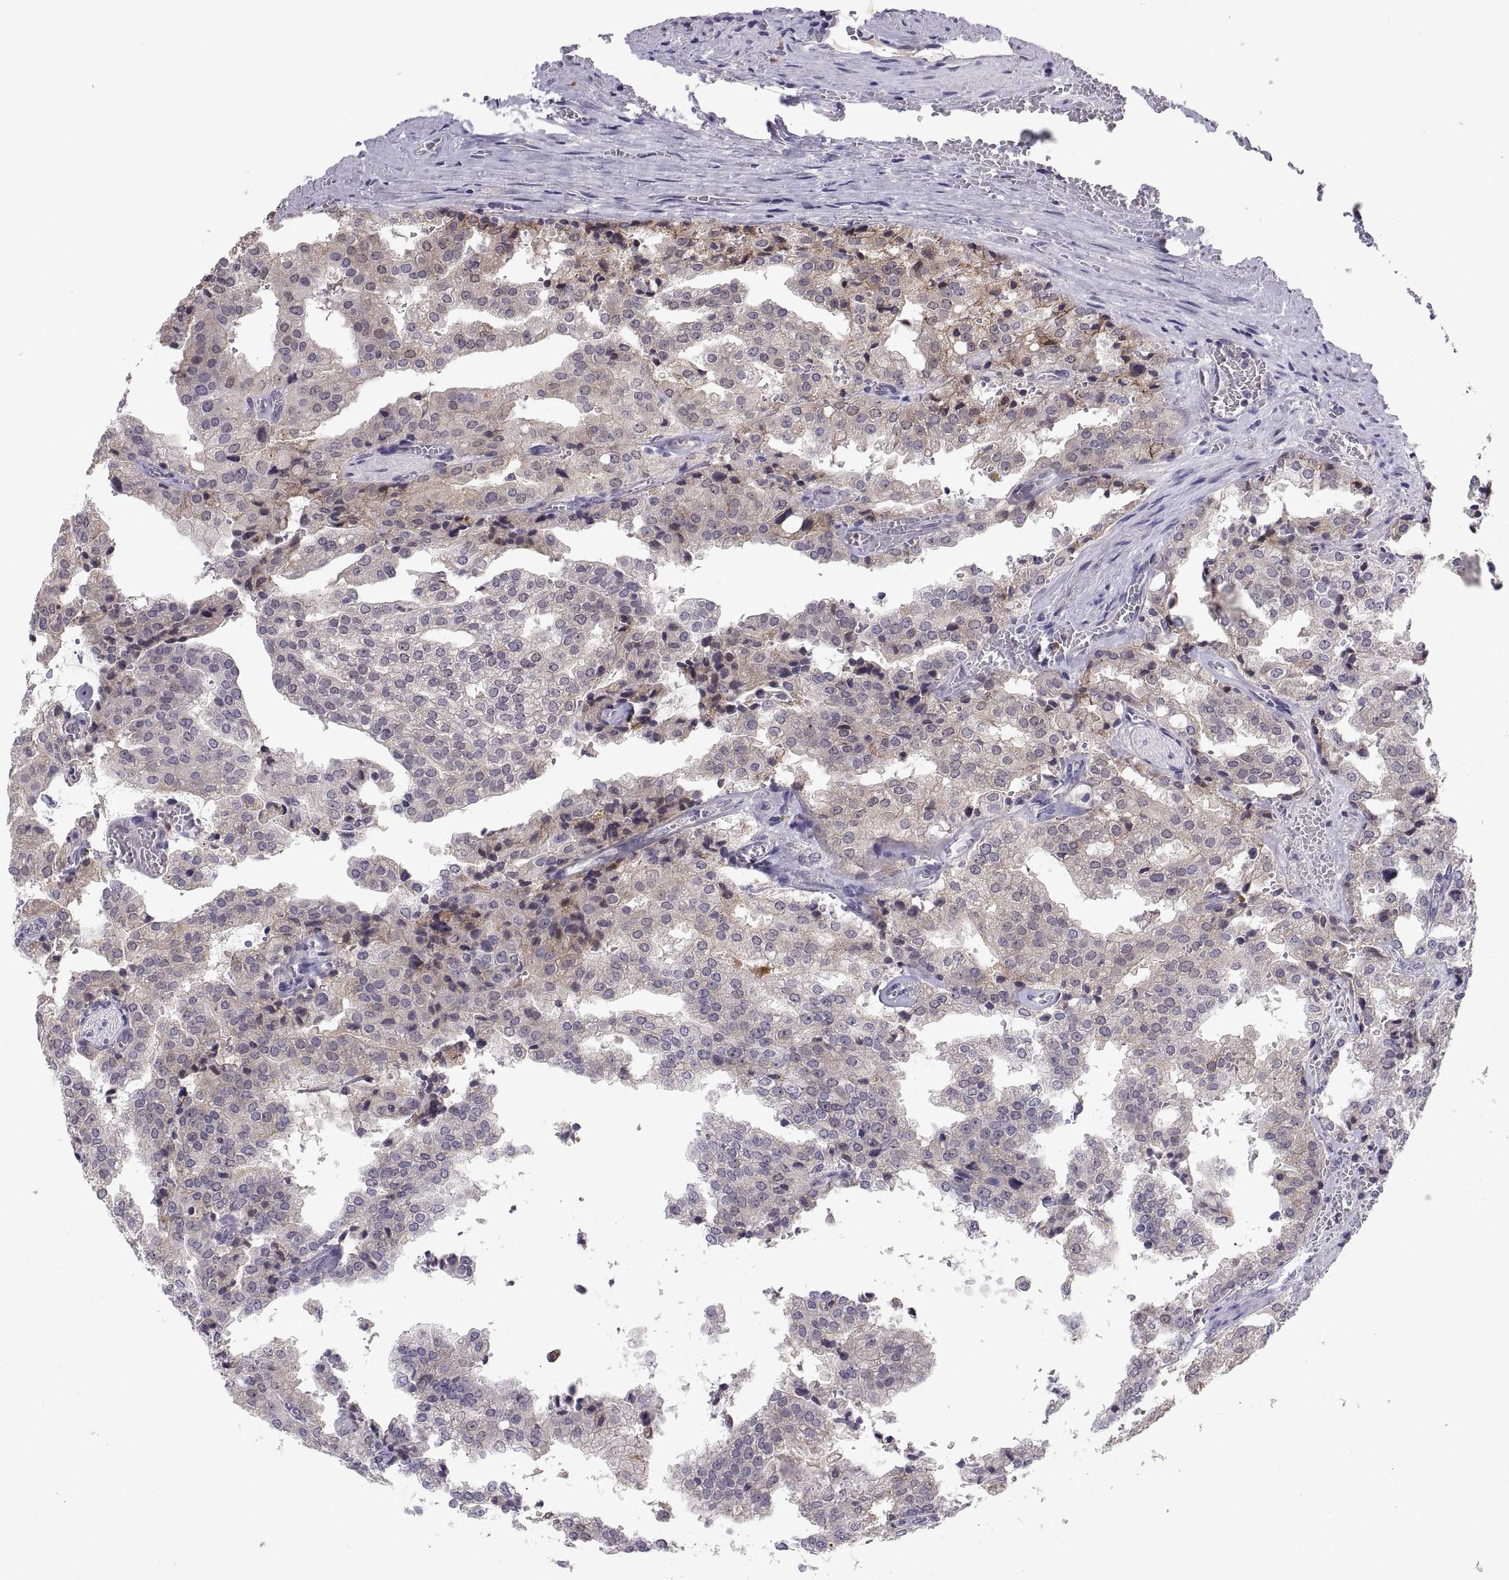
{"staining": {"intensity": "weak", "quantity": ">75%", "location": "cytoplasmic/membranous"}, "tissue": "prostate cancer", "cell_type": "Tumor cells", "image_type": "cancer", "snomed": [{"axis": "morphology", "description": "Adenocarcinoma, High grade"}, {"axis": "topography", "description": "Prostate"}], "caption": "Adenocarcinoma (high-grade) (prostate) stained with a brown dye reveals weak cytoplasmic/membranous positive expression in approximately >75% of tumor cells.", "gene": "PKP1", "patient": {"sex": "male", "age": 68}}